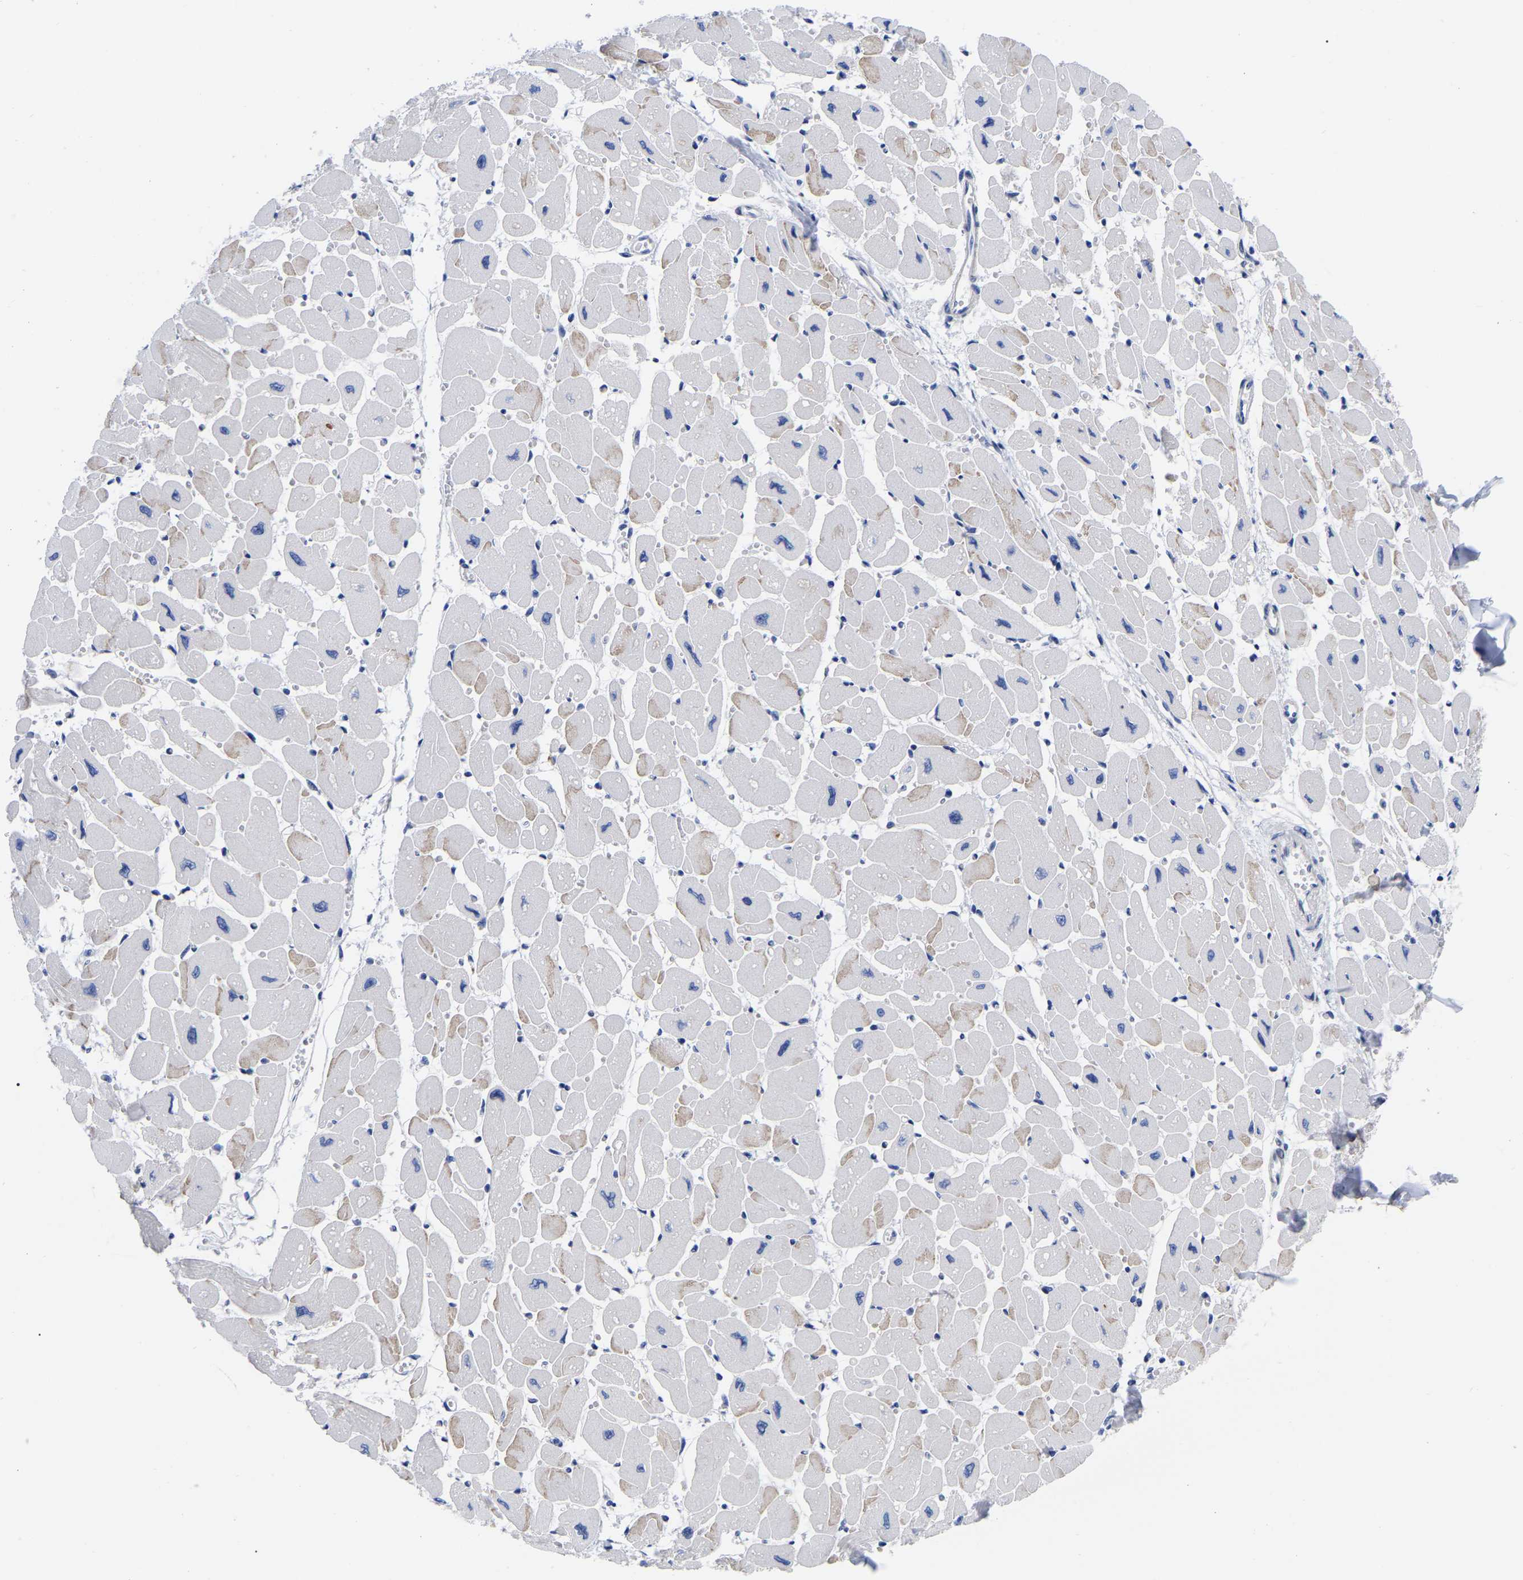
{"staining": {"intensity": "weak", "quantity": "<25%", "location": "cytoplasmic/membranous"}, "tissue": "heart muscle", "cell_type": "Cardiomyocytes", "image_type": "normal", "snomed": [{"axis": "morphology", "description": "Normal tissue, NOS"}, {"axis": "topography", "description": "Heart"}], "caption": "Immunohistochemistry (IHC) histopathology image of unremarkable heart muscle: heart muscle stained with DAB (3,3'-diaminobenzidine) exhibits no significant protein expression in cardiomyocytes.", "gene": "CFAP298", "patient": {"sex": "female", "age": 54}}